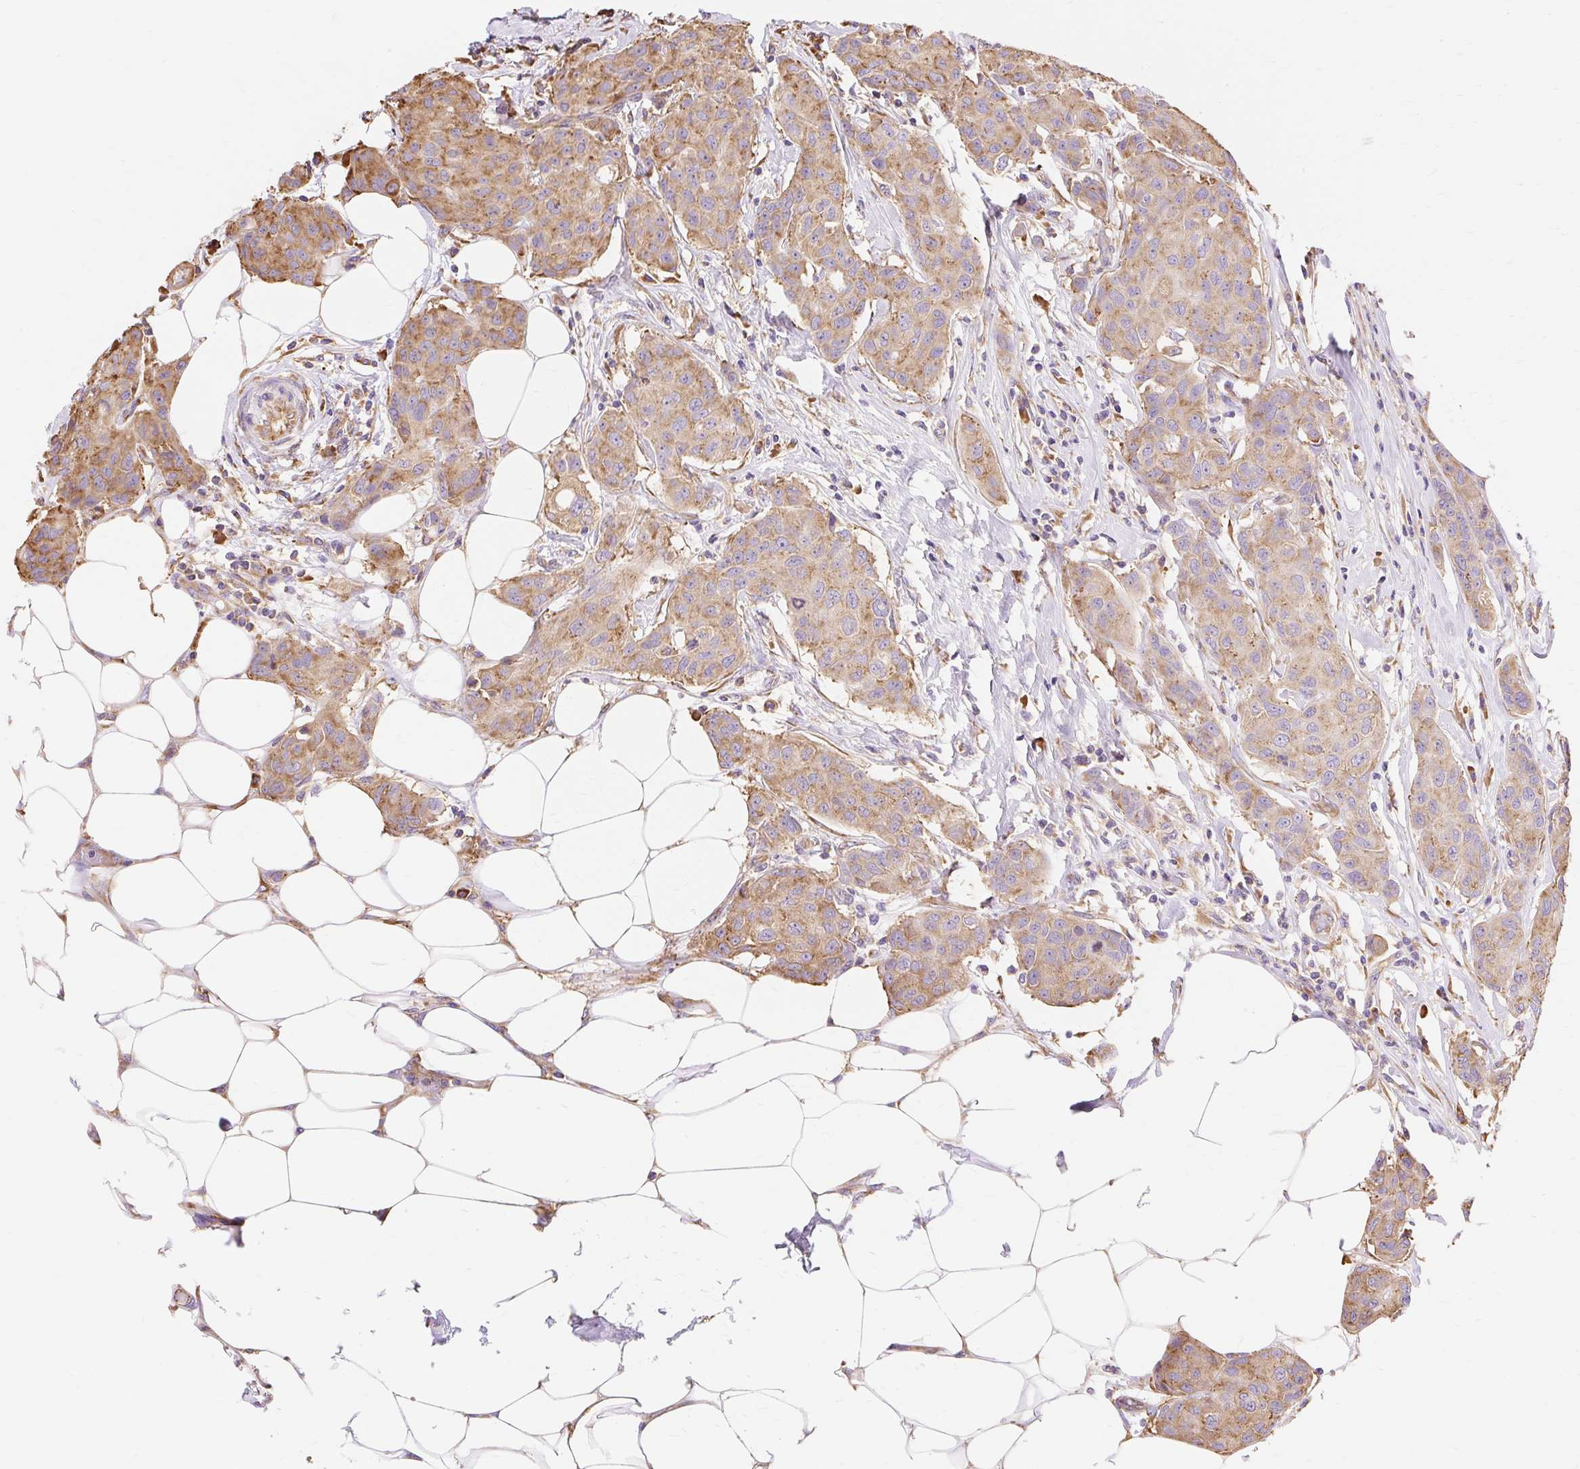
{"staining": {"intensity": "moderate", "quantity": ">75%", "location": "cytoplasmic/membranous"}, "tissue": "breast cancer", "cell_type": "Tumor cells", "image_type": "cancer", "snomed": [{"axis": "morphology", "description": "Duct carcinoma"}, {"axis": "topography", "description": "Breast"}, {"axis": "topography", "description": "Lymph node"}], "caption": "An image showing moderate cytoplasmic/membranous positivity in about >75% of tumor cells in breast cancer (infiltrating ductal carcinoma), as visualized by brown immunohistochemical staining.", "gene": "RPS17", "patient": {"sex": "female", "age": 80}}